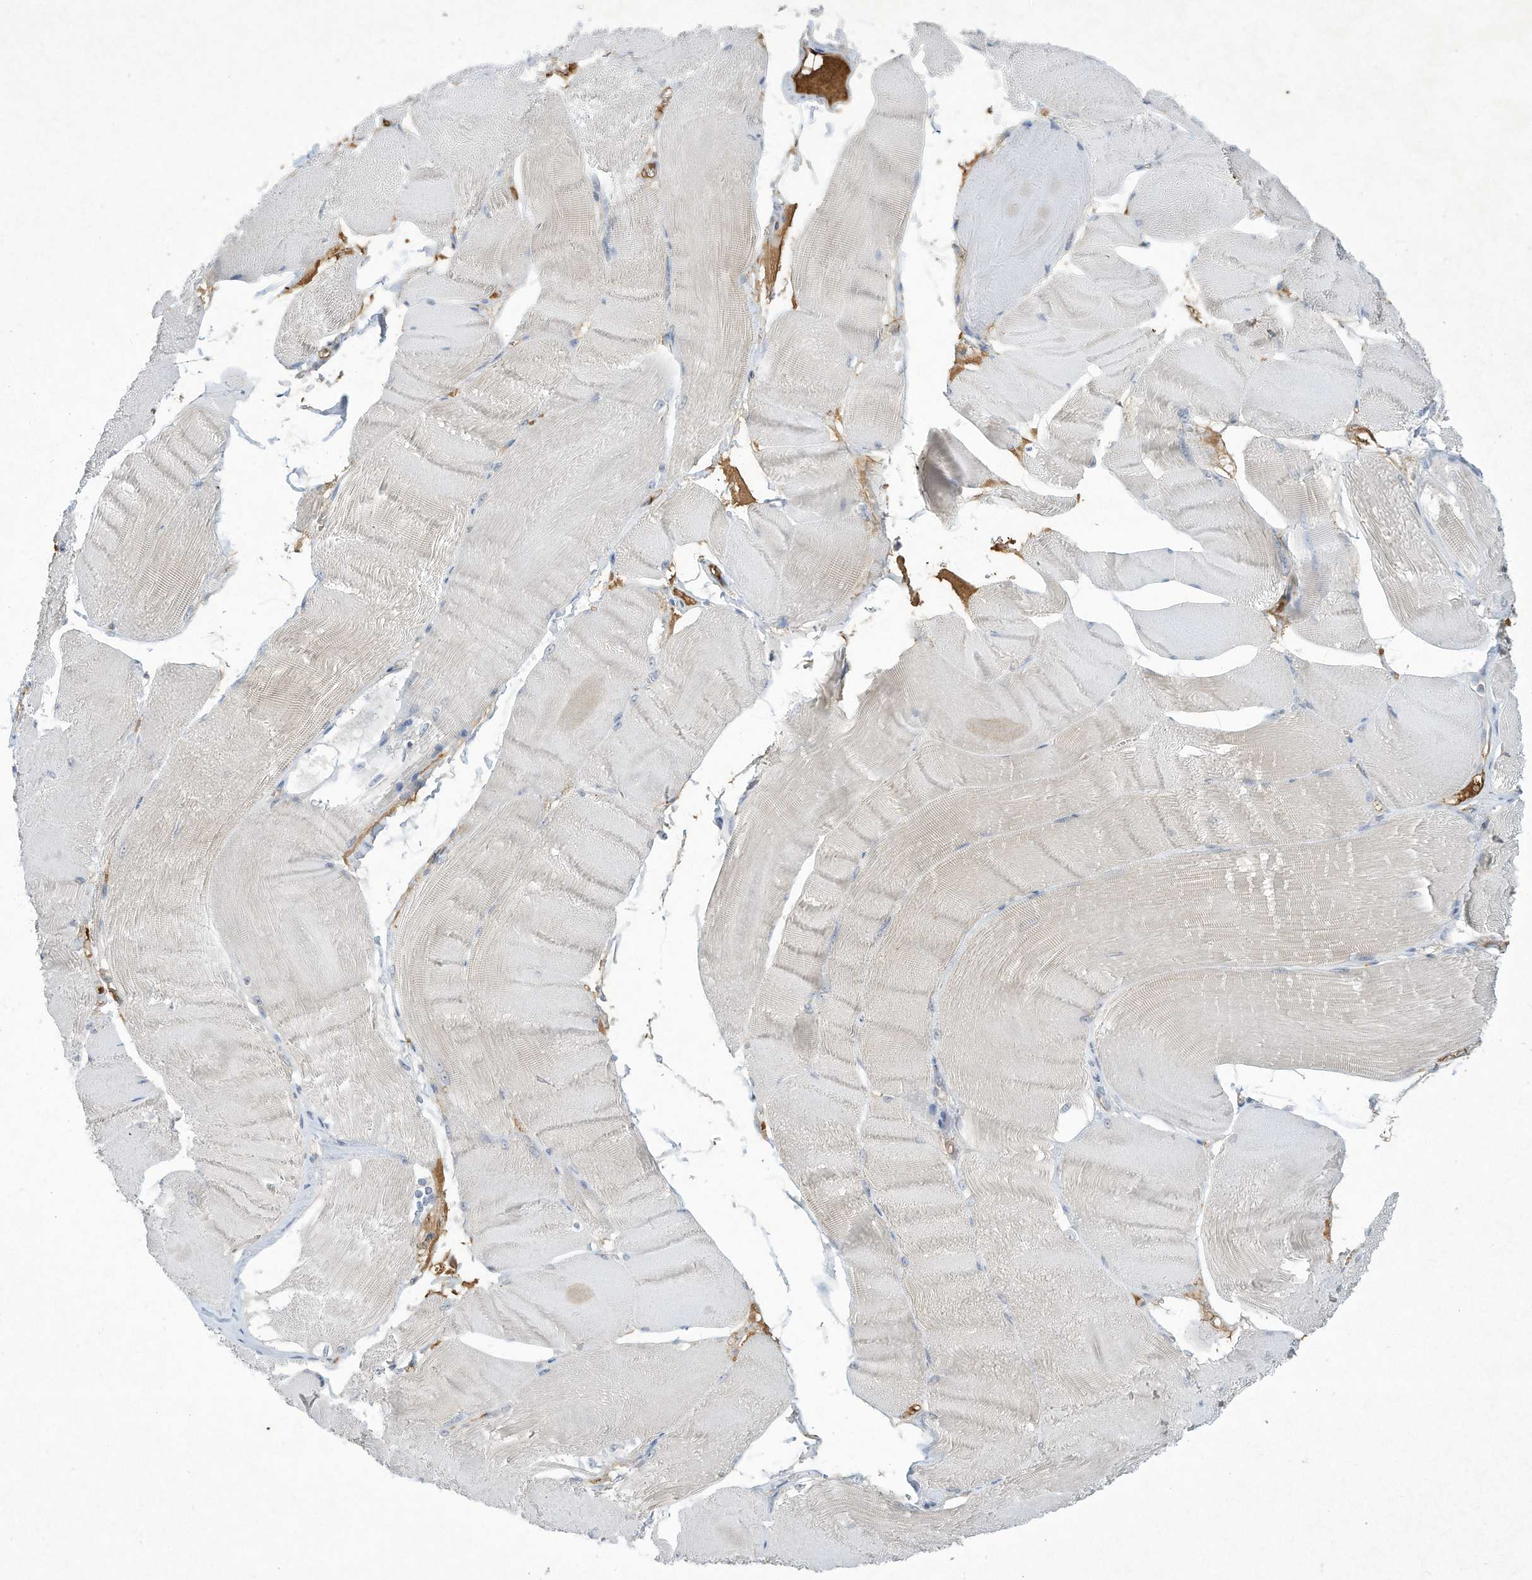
{"staining": {"intensity": "weak", "quantity": "<25%", "location": "cytoplasmic/membranous"}, "tissue": "skeletal muscle", "cell_type": "Myocytes", "image_type": "normal", "snomed": [{"axis": "morphology", "description": "Normal tissue, NOS"}, {"axis": "morphology", "description": "Basal cell carcinoma"}, {"axis": "topography", "description": "Skeletal muscle"}], "caption": "Myocytes show no significant expression in benign skeletal muscle. (Stains: DAB (3,3'-diaminobenzidine) immunohistochemistry (IHC) with hematoxylin counter stain, Microscopy: brightfield microscopy at high magnification).", "gene": "HAS3", "patient": {"sex": "female", "age": 64}}